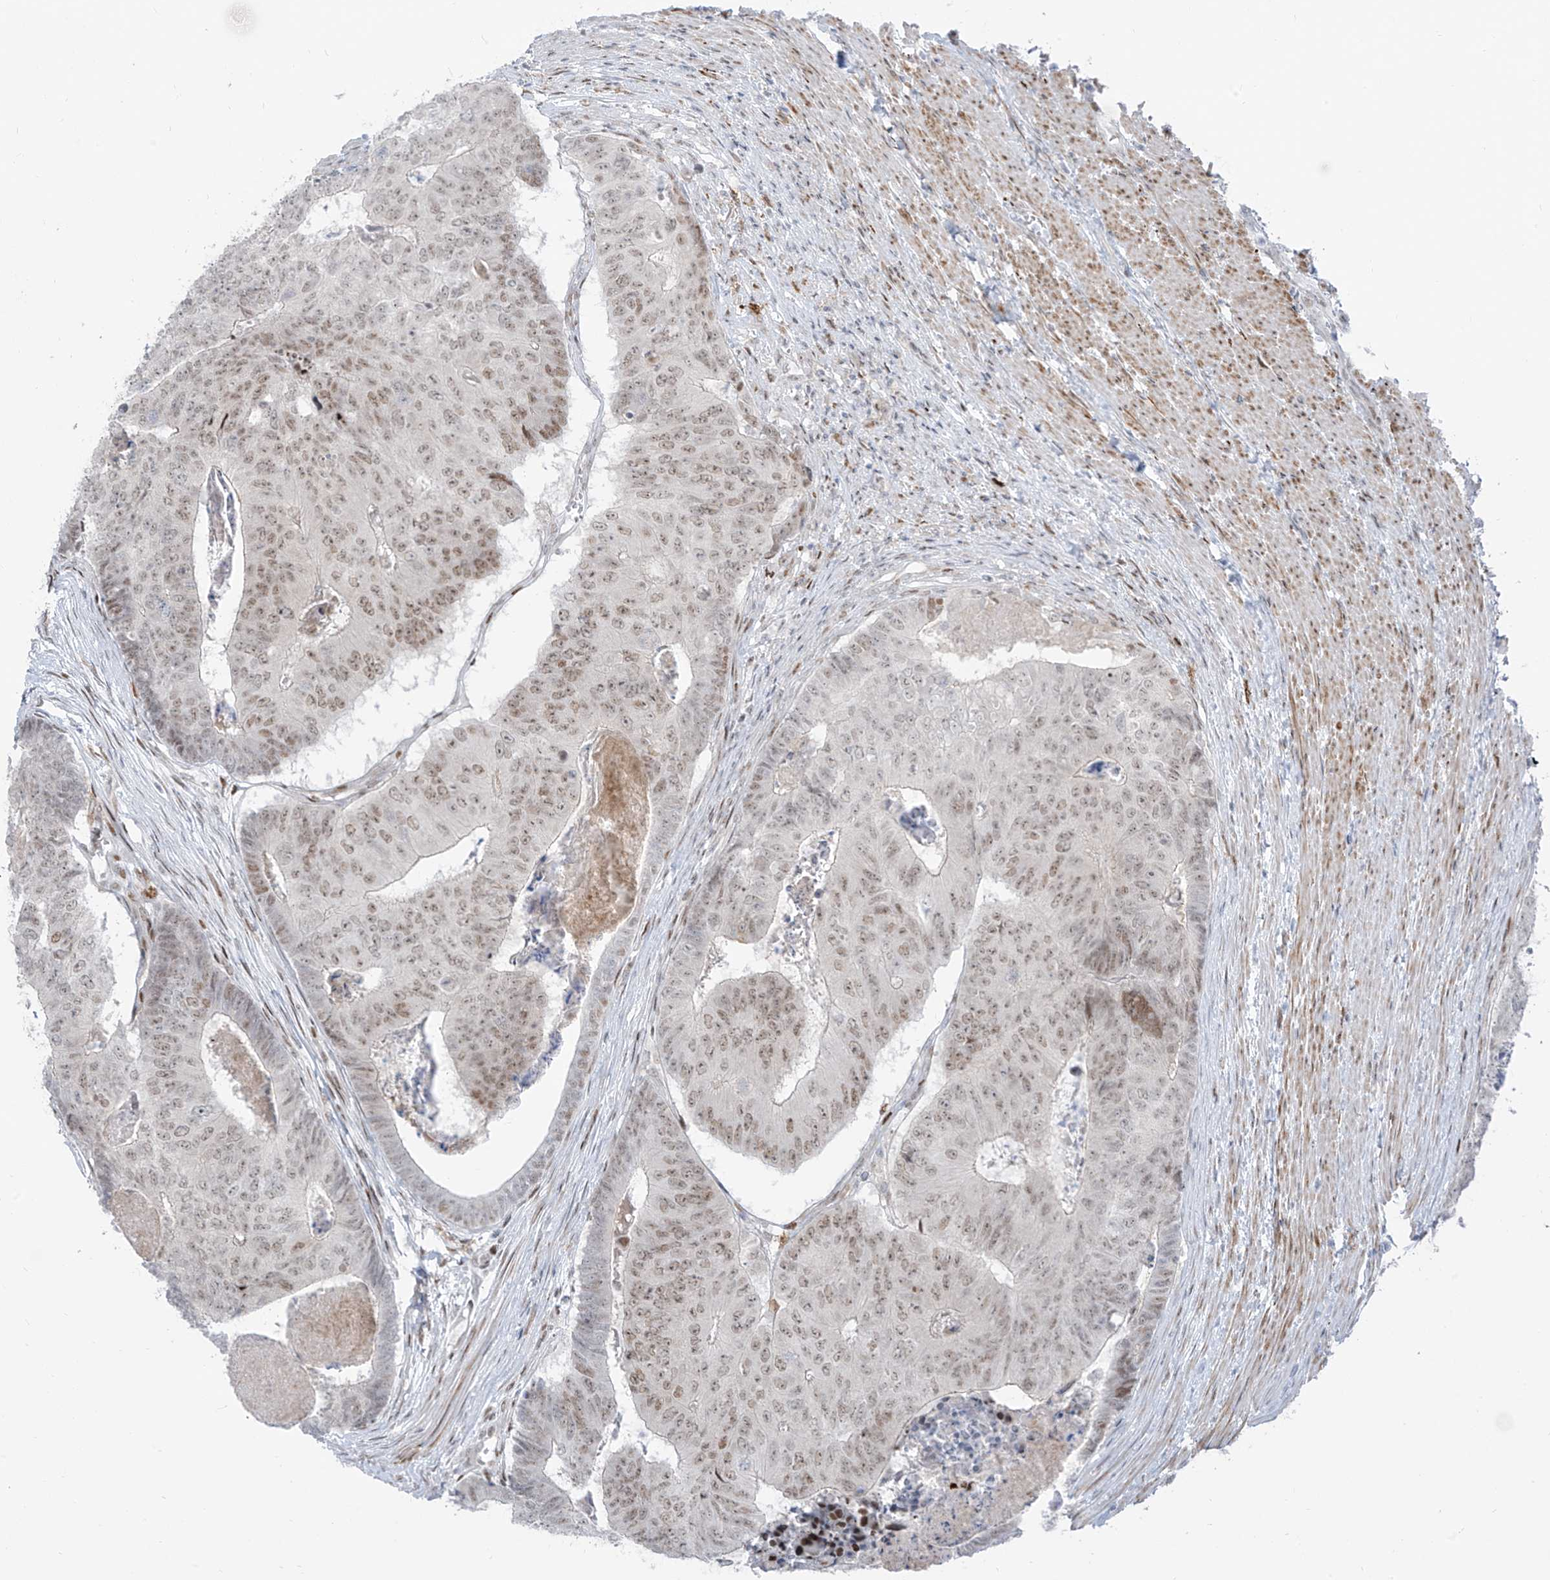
{"staining": {"intensity": "weak", "quantity": ">75%", "location": "nuclear"}, "tissue": "colorectal cancer", "cell_type": "Tumor cells", "image_type": "cancer", "snomed": [{"axis": "morphology", "description": "Adenocarcinoma, NOS"}, {"axis": "topography", "description": "Colon"}], "caption": "Immunohistochemical staining of colorectal cancer (adenocarcinoma) reveals low levels of weak nuclear staining in approximately >75% of tumor cells.", "gene": "LIN9", "patient": {"sex": "female", "age": 67}}